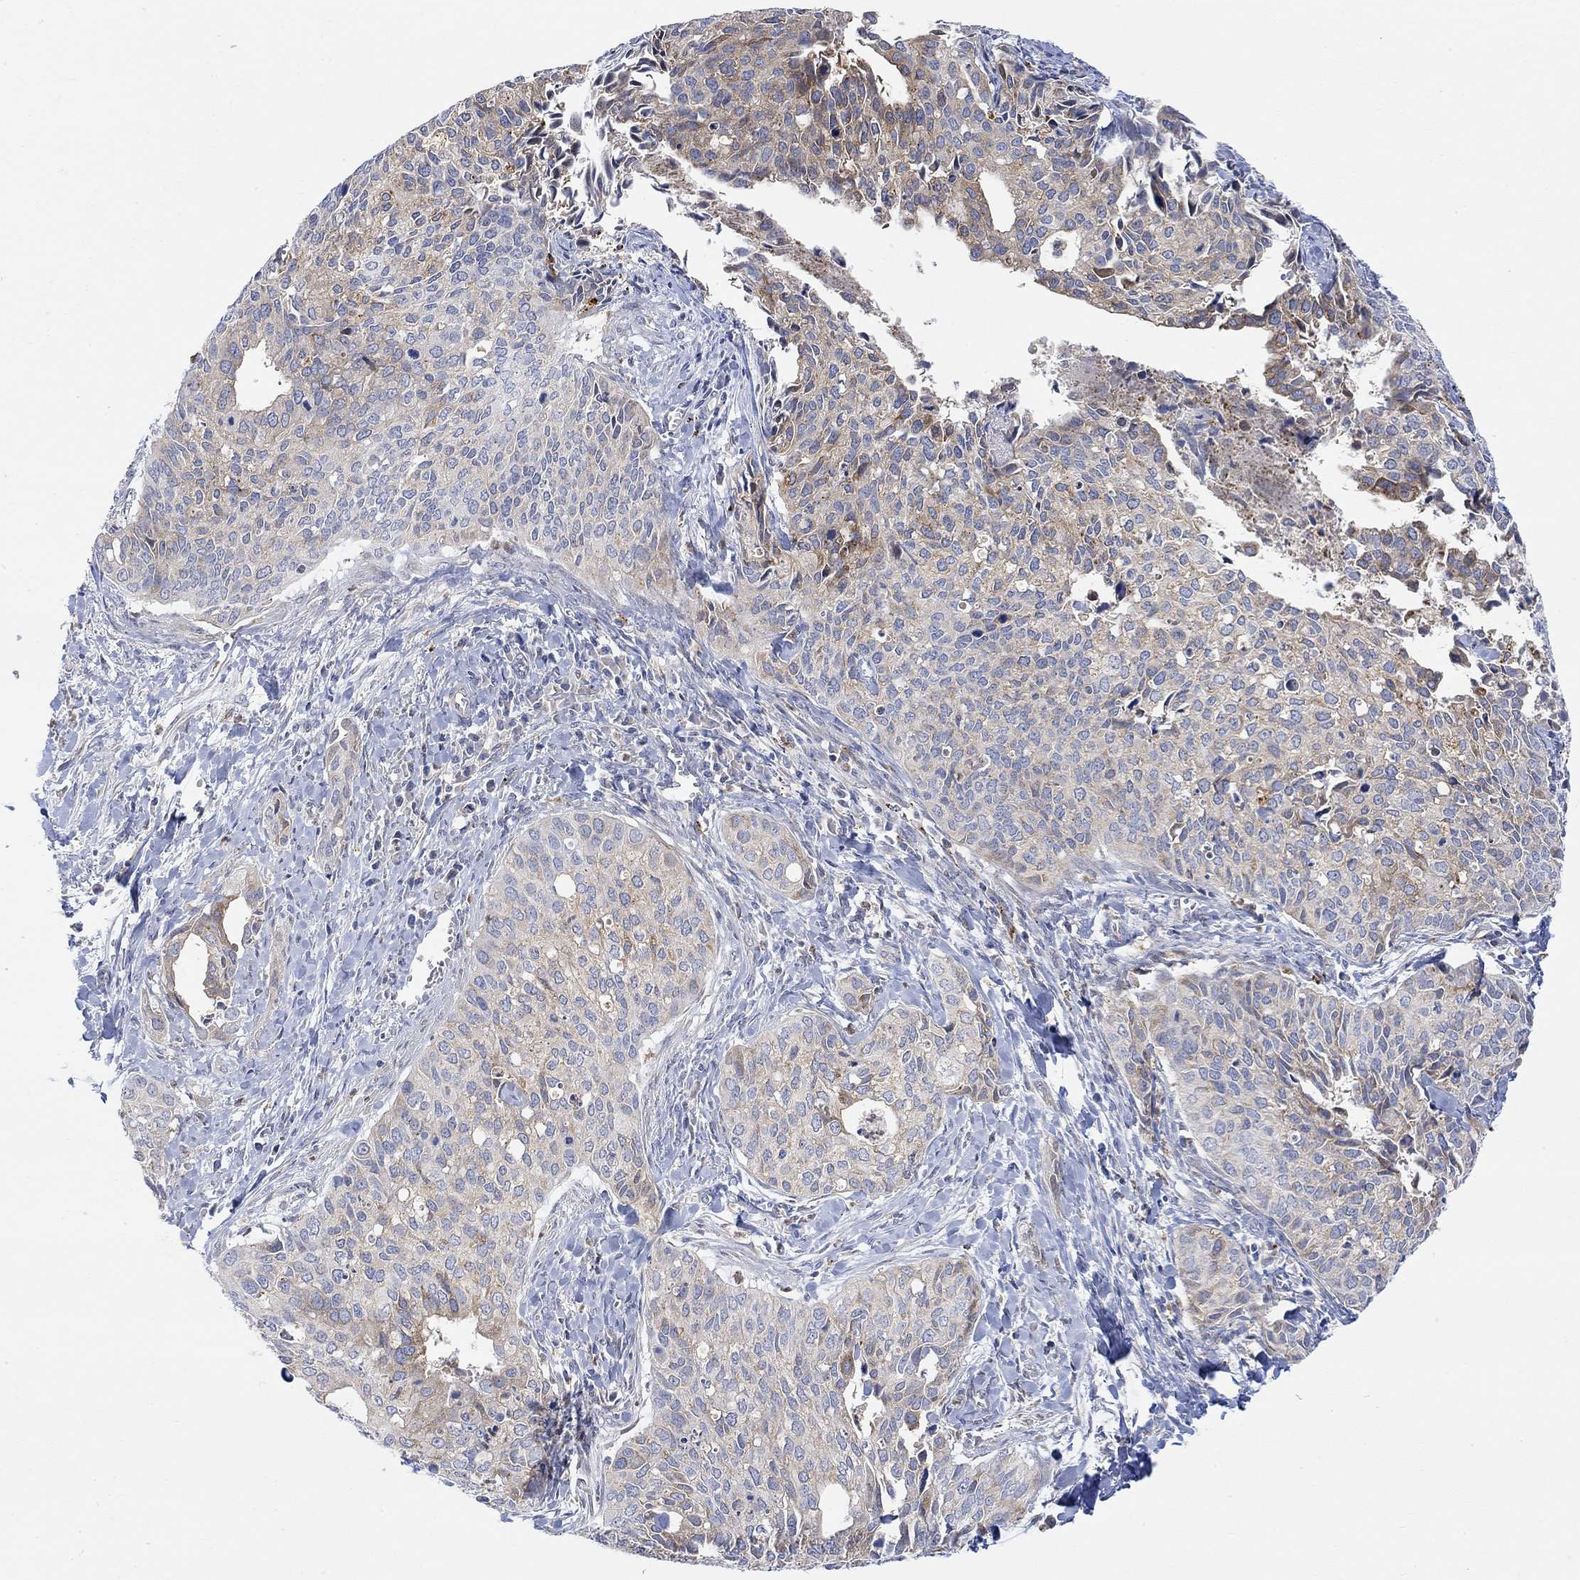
{"staining": {"intensity": "moderate", "quantity": "<25%", "location": "cytoplasmic/membranous"}, "tissue": "cervical cancer", "cell_type": "Tumor cells", "image_type": "cancer", "snomed": [{"axis": "morphology", "description": "Squamous cell carcinoma, NOS"}, {"axis": "topography", "description": "Cervix"}], "caption": "IHC (DAB (3,3'-diaminobenzidine)) staining of cervical cancer reveals moderate cytoplasmic/membranous protein staining in approximately <25% of tumor cells. The staining is performed using DAB (3,3'-diaminobenzidine) brown chromogen to label protein expression. The nuclei are counter-stained blue using hematoxylin.", "gene": "ACSL1", "patient": {"sex": "female", "age": 29}}